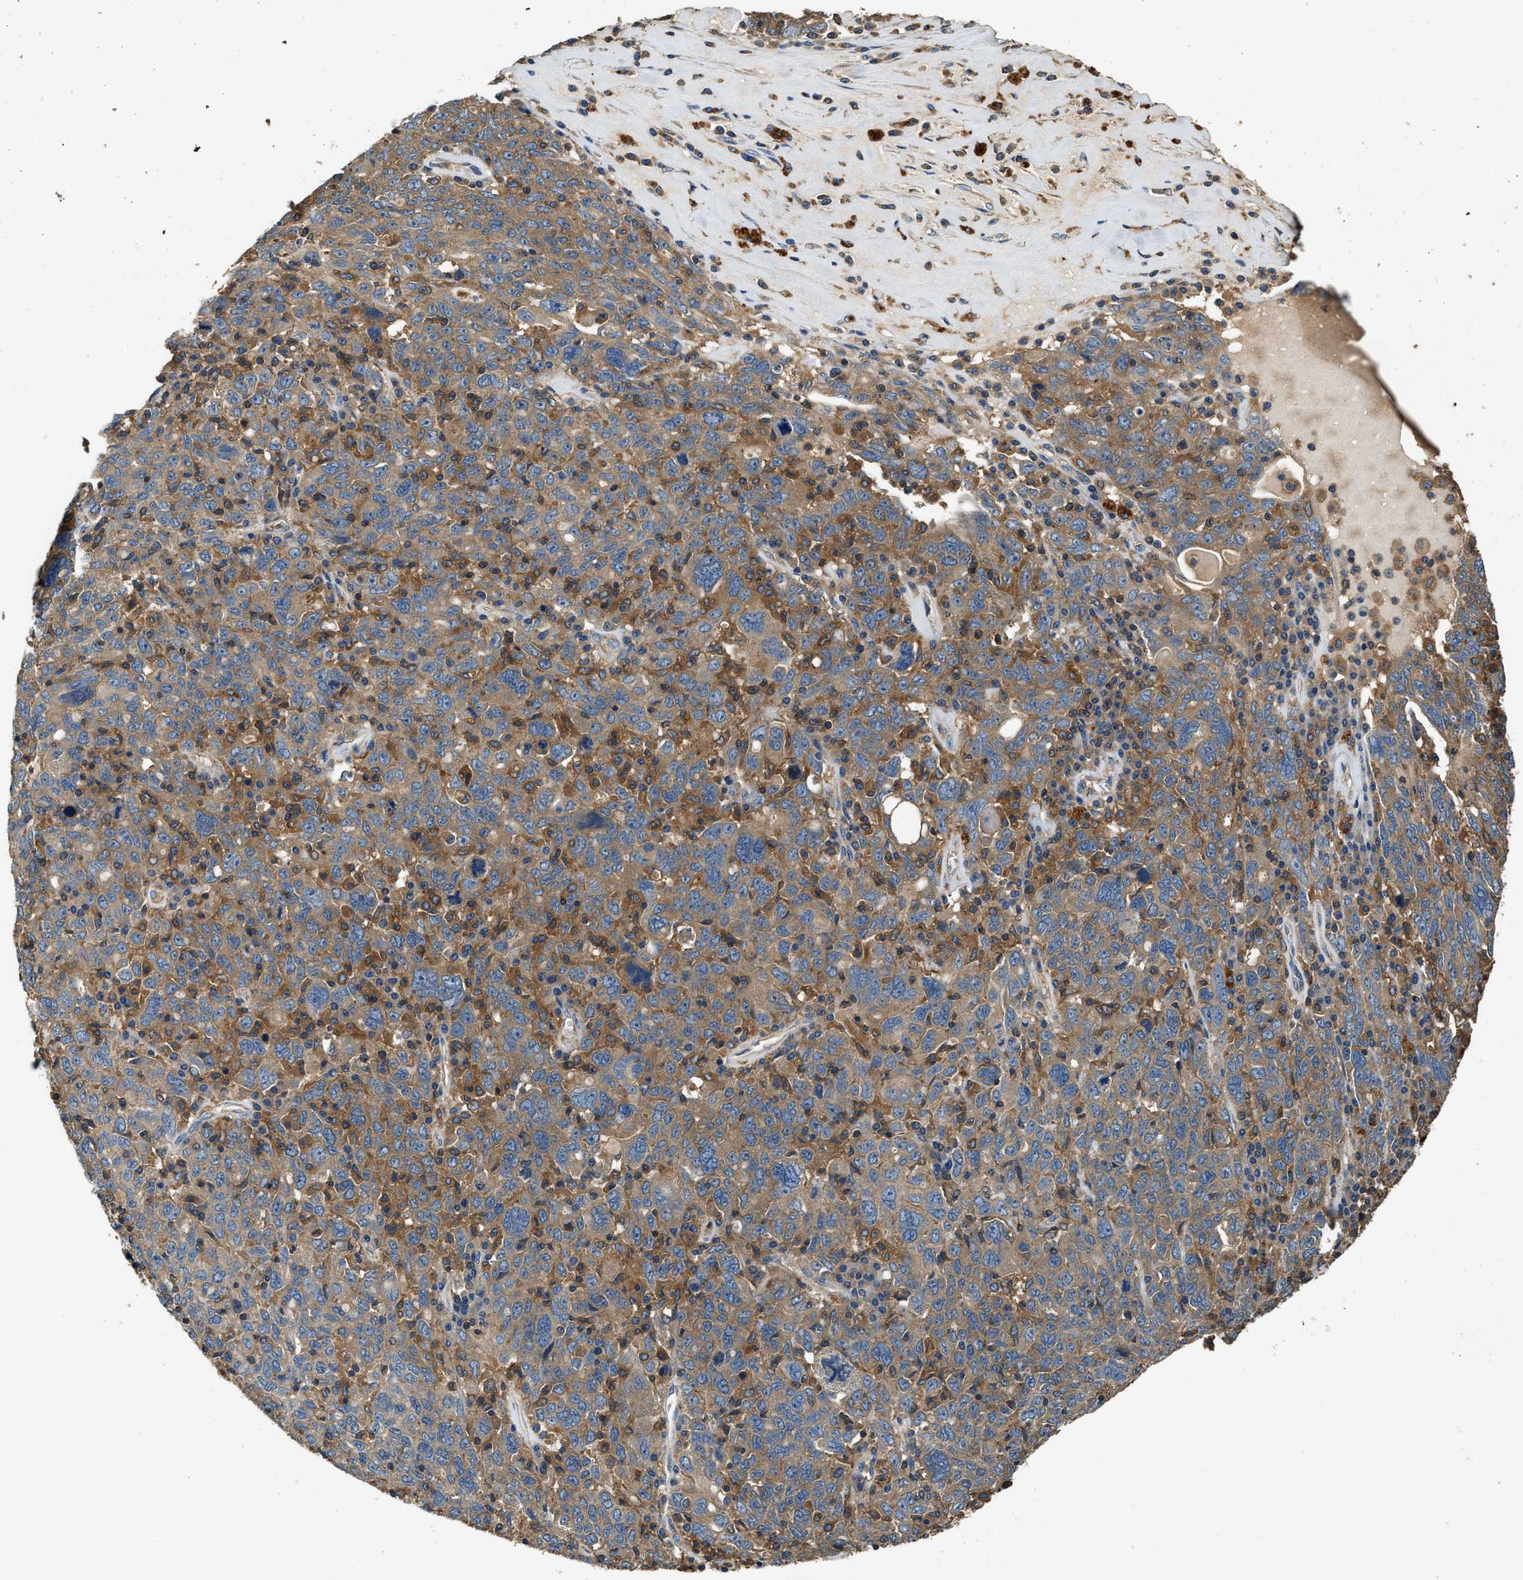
{"staining": {"intensity": "moderate", "quantity": ">75%", "location": "cytoplasmic/membranous"}, "tissue": "ovarian cancer", "cell_type": "Tumor cells", "image_type": "cancer", "snomed": [{"axis": "morphology", "description": "Carcinoma, endometroid"}, {"axis": "topography", "description": "Ovary"}], "caption": "Human endometroid carcinoma (ovarian) stained for a protein (brown) exhibits moderate cytoplasmic/membranous positive positivity in approximately >75% of tumor cells.", "gene": "BLOC1S1", "patient": {"sex": "female", "age": 62}}